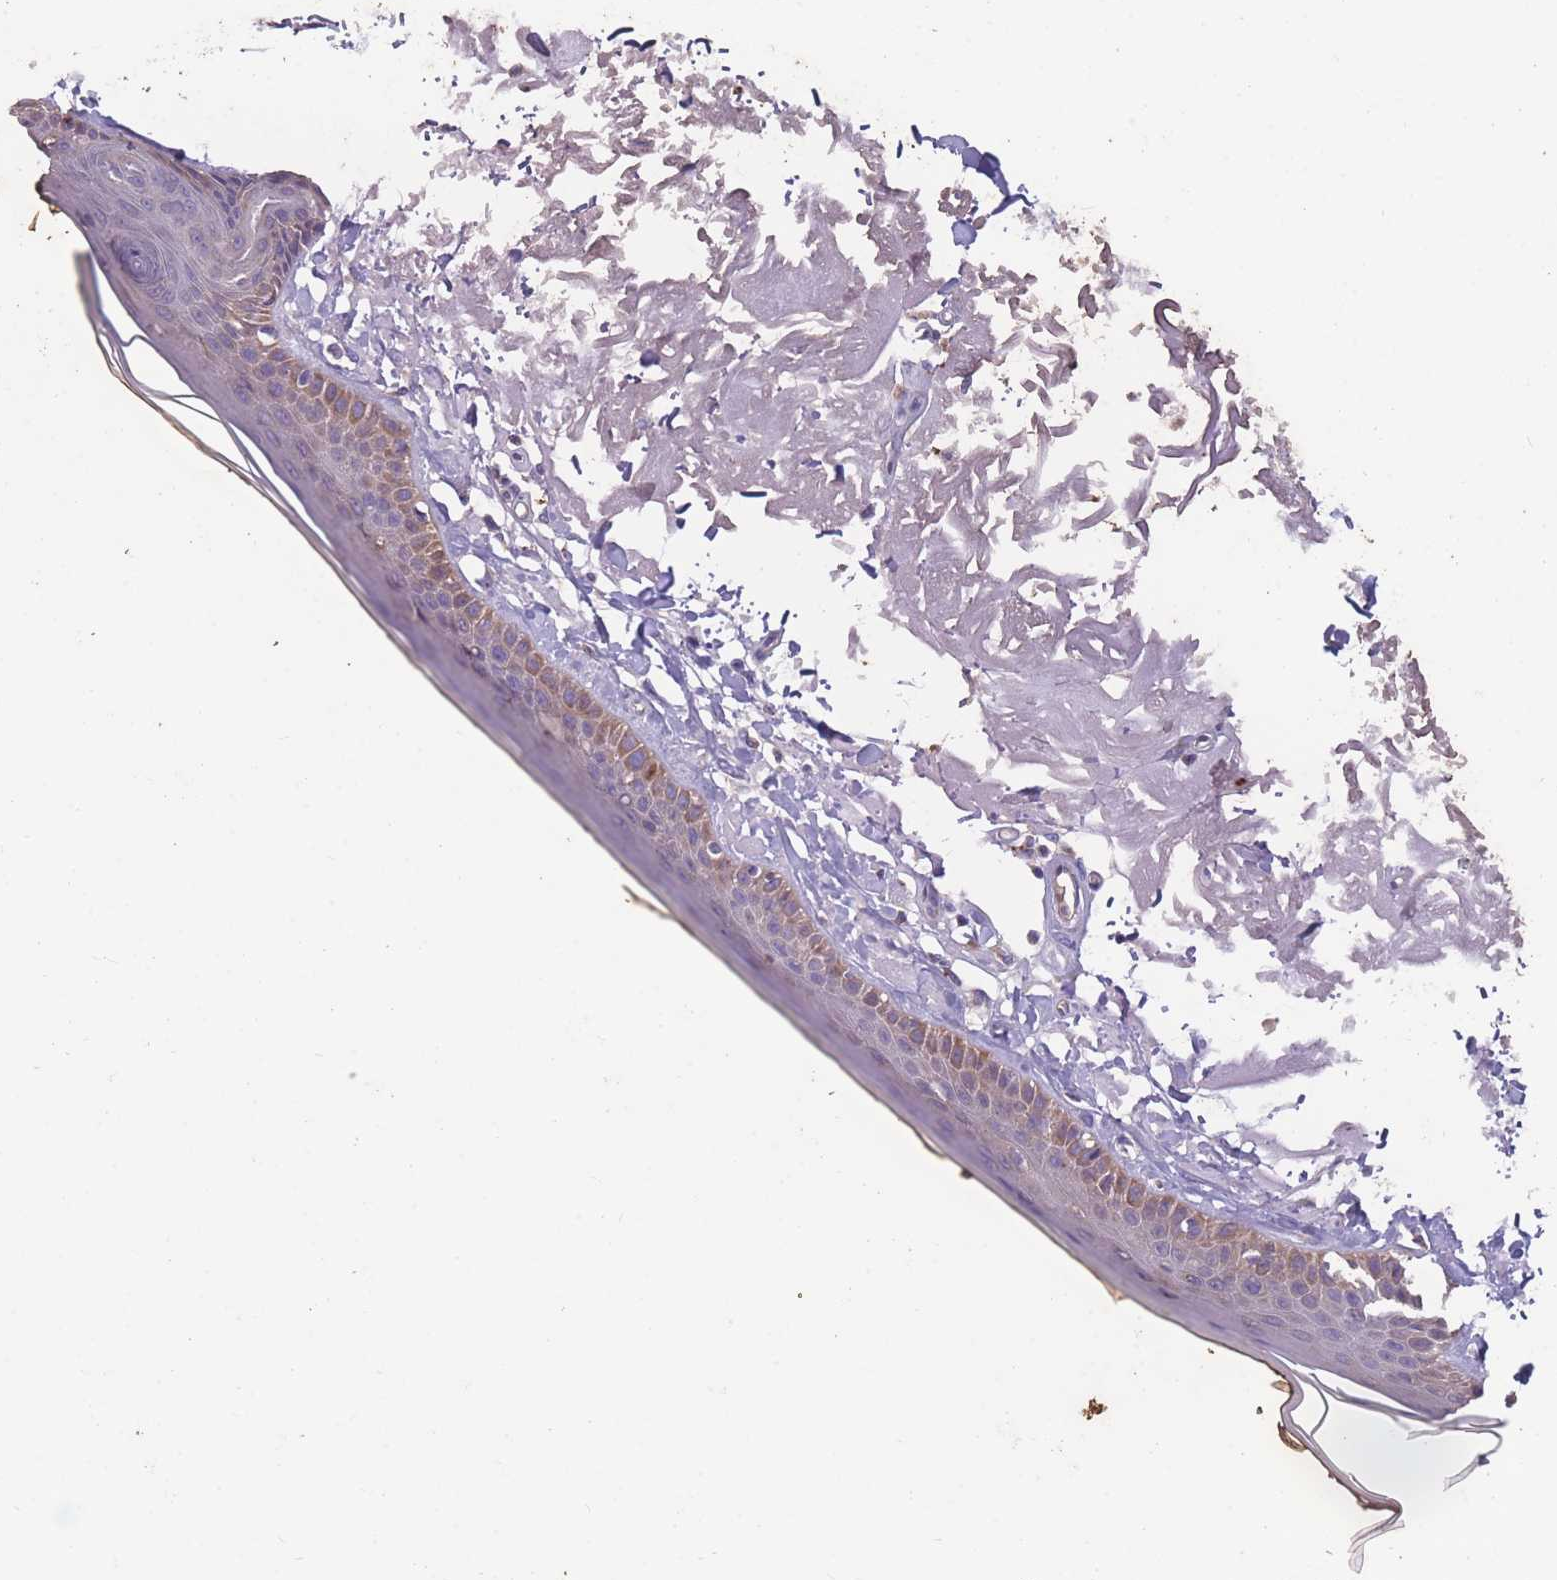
{"staining": {"intensity": "negative", "quantity": "none", "location": "none"}, "tissue": "skin", "cell_type": "Fibroblasts", "image_type": "normal", "snomed": [{"axis": "morphology", "description": "Normal tissue, NOS"}, {"axis": "topography", "description": "Skin"}, {"axis": "topography", "description": "Skeletal muscle"}], "caption": "IHC micrograph of normal skin stained for a protein (brown), which displays no expression in fibroblasts. Brightfield microscopy of IHC stained with DAB (3,3'-diaminobenzidine) (brown) and hematoxylin (blue), captured at high magnification.", "gene": "STIM2", "patient": {"sex": "male", "age": 83}}